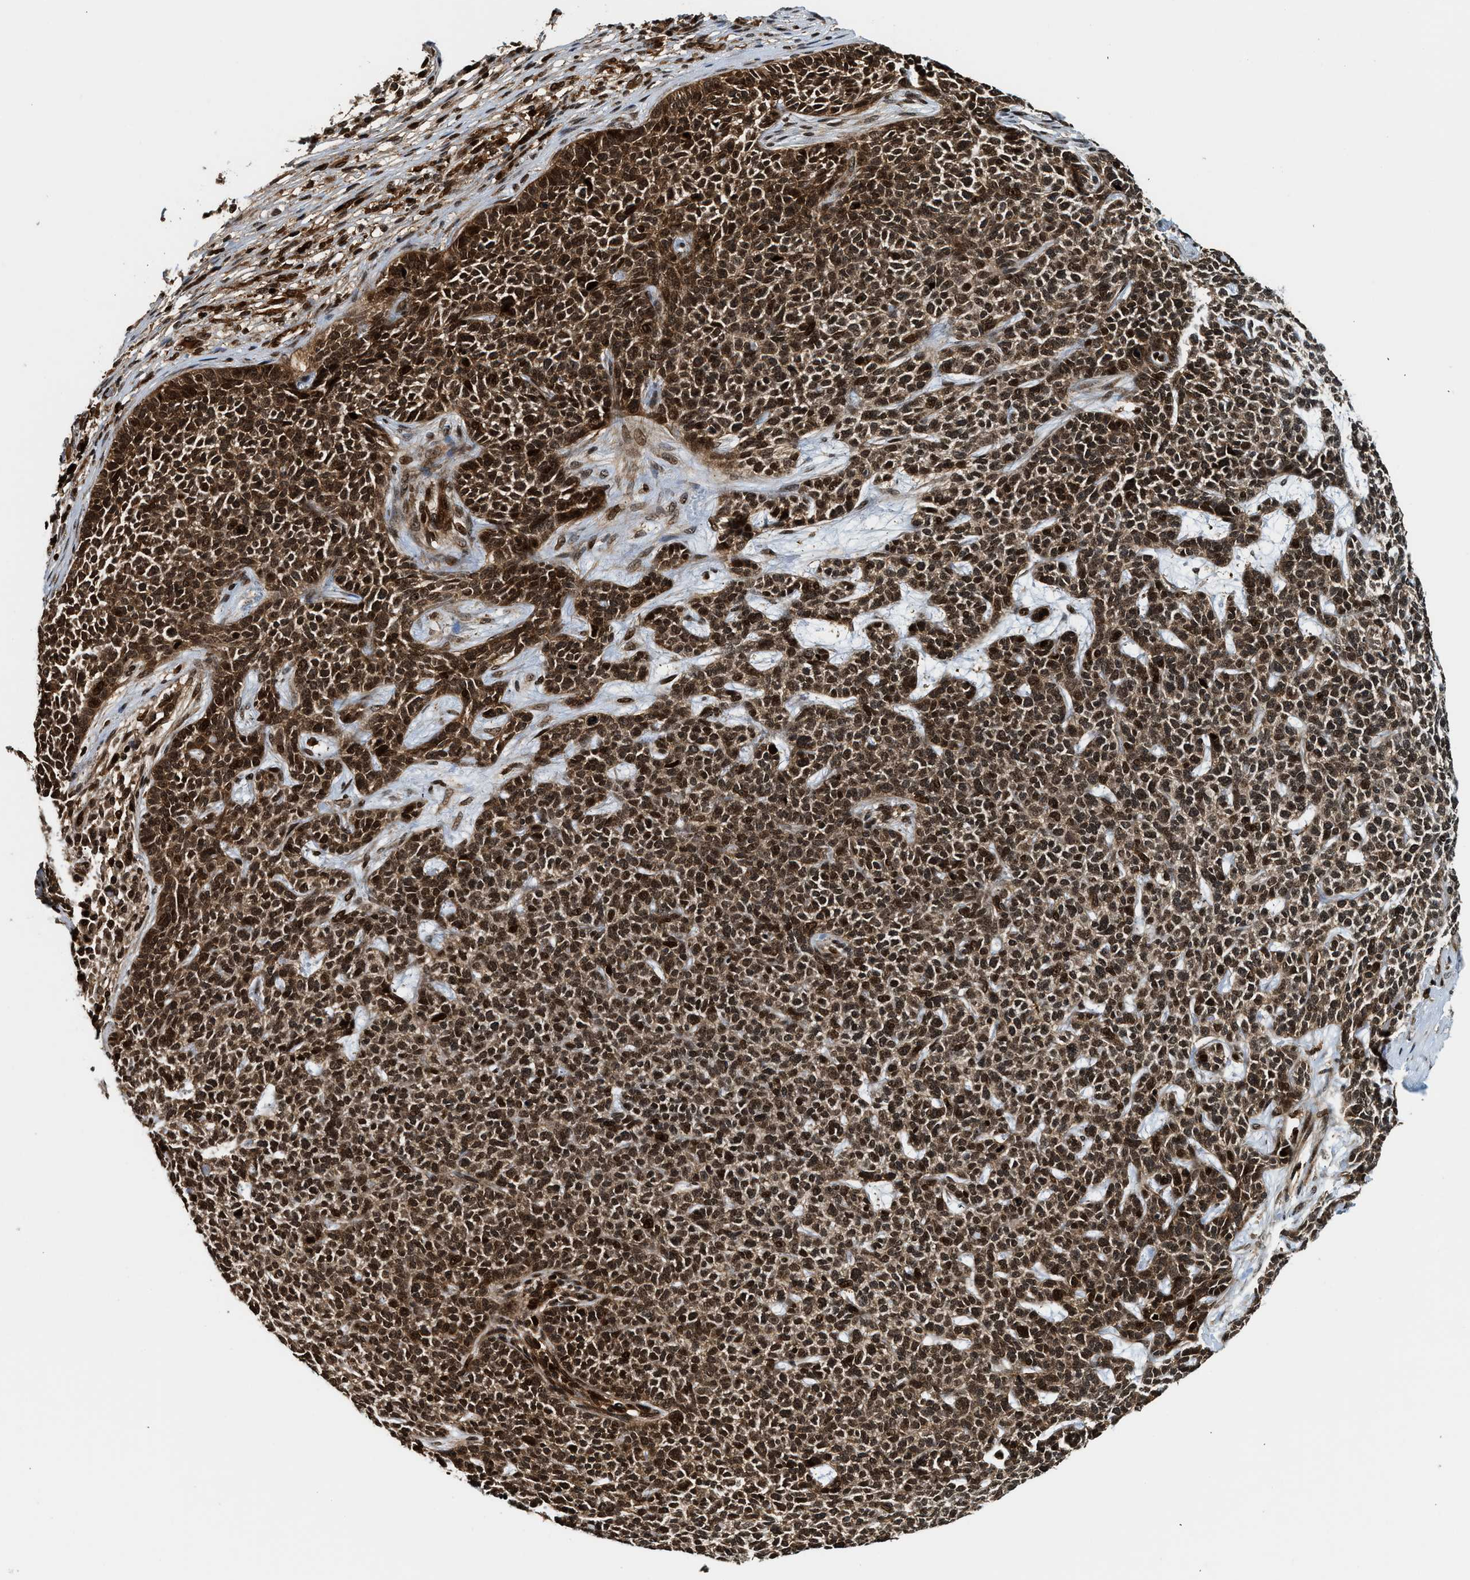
{"staining": {"intensity": "strong", "quantity": ">75%", "location": "cytoplasmic/membranous,nuclear"}, "tissue": "skin cancer", "cell_type": "Tumor cells", "image_type": "cancer", "snomed": [{"axis": "morphology", "description": "Basal cell carcinoma"}, {"axis": "topography", "description": "Skin"}], "caption": "A high-resolution histopathology image shows IHC staining of skin cancer, which displays strong cytoplasmic/membranous and nuclear staining in approximately >75% of tumor cells. Ihc stains the protein in brown and the nuclei are stained blue.", "gene": "MDM2", "patient": {"sex": "female", "age": 84}}